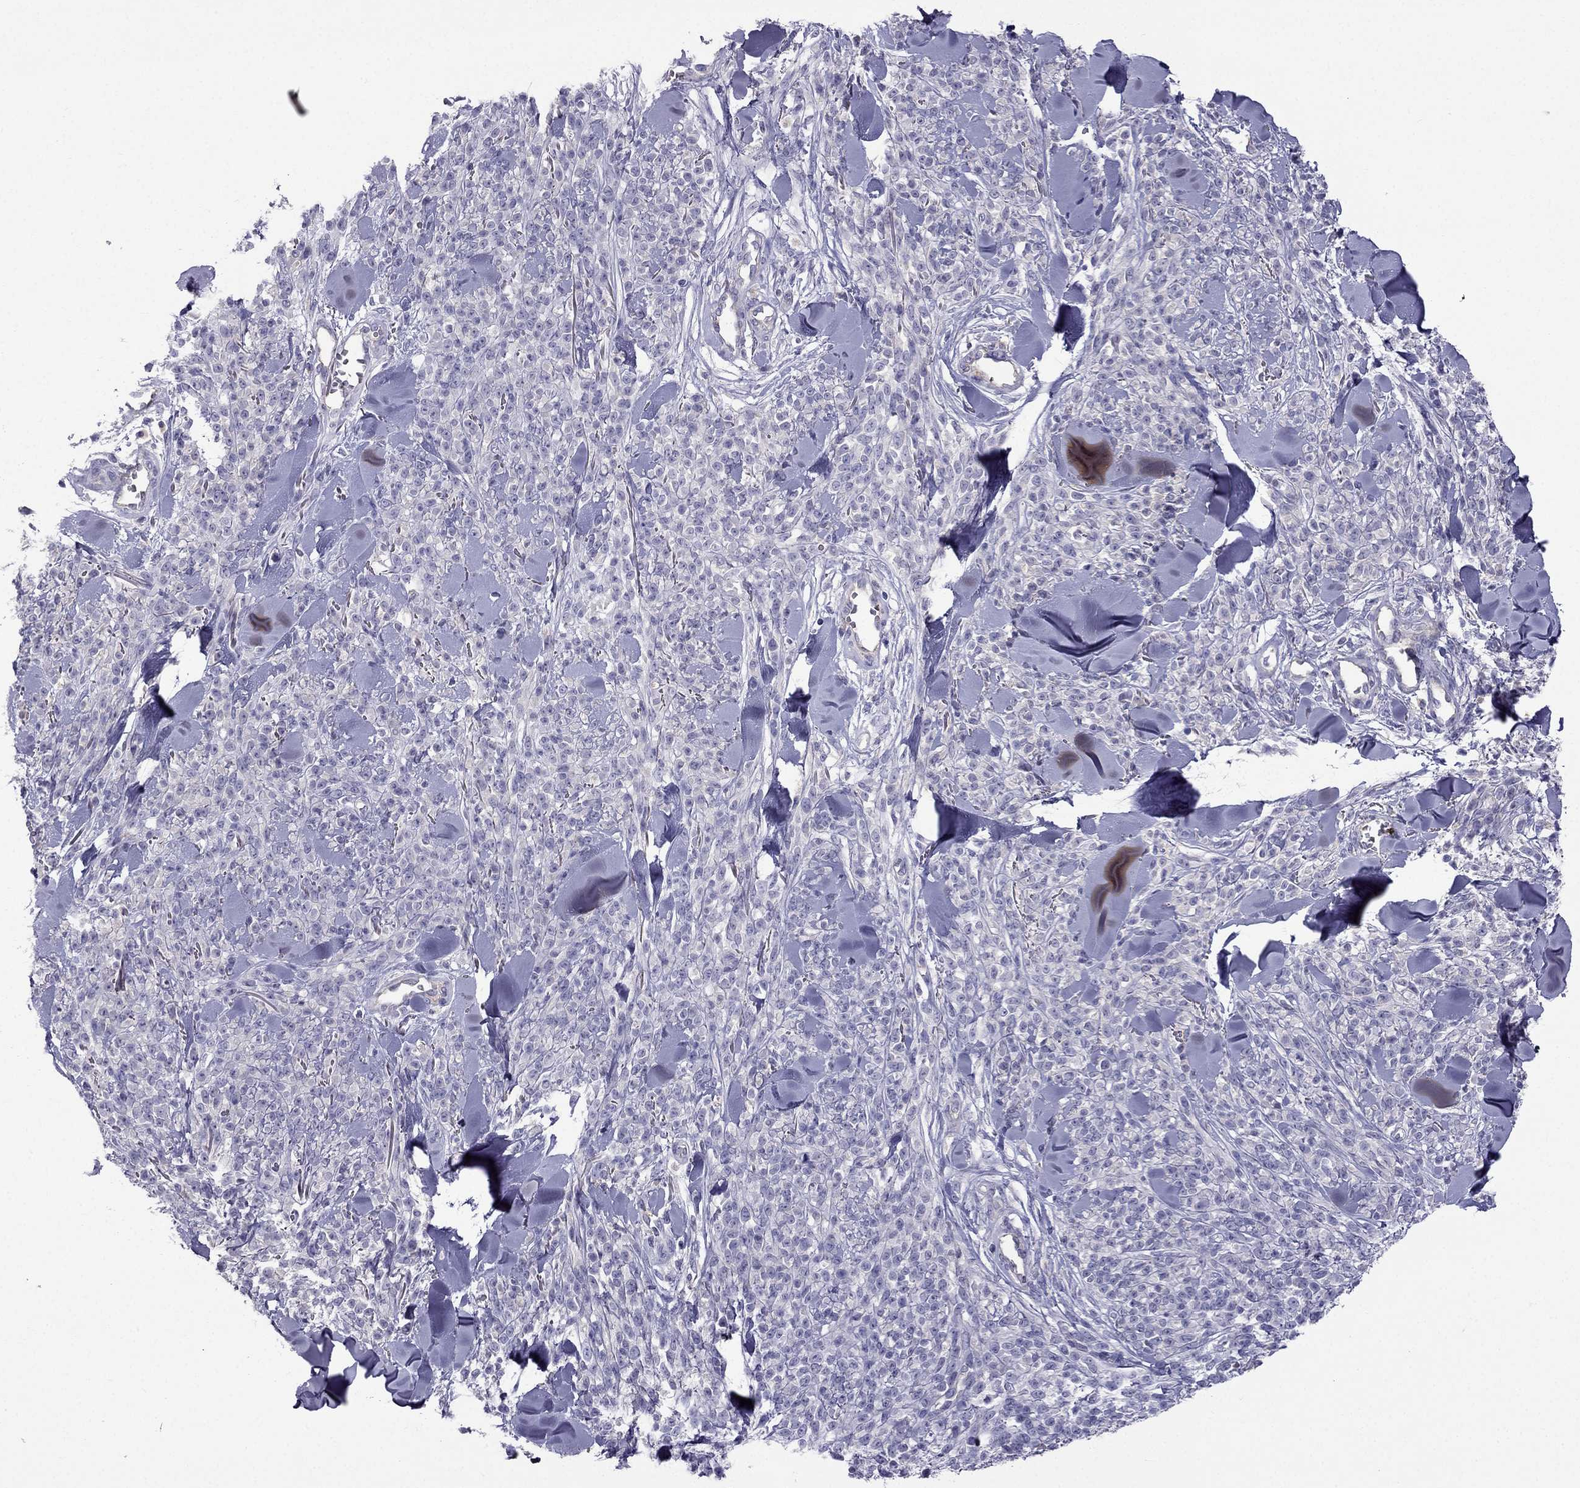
{"staining": {"intensity": "negative", "quantity": "none", "location": "none"}, "tissue": "melanoma", "cell_type": "Tumor cells", "image_type": "cancer", "snomed": [{"axis": "morphology", "description": "Malignant melanoma, NOS"}, {"axis": "topography", "description": "Skin"}, {"axis": "topography", "description": "Skin of trunk"}], "caption": "This is a photomicrograph of immunohistochemistry (IHC) staining of melanoma, which shows no staining in tumor cells.", "gene": "STOML3", "patient": {"sex": "male", "age": 74}}